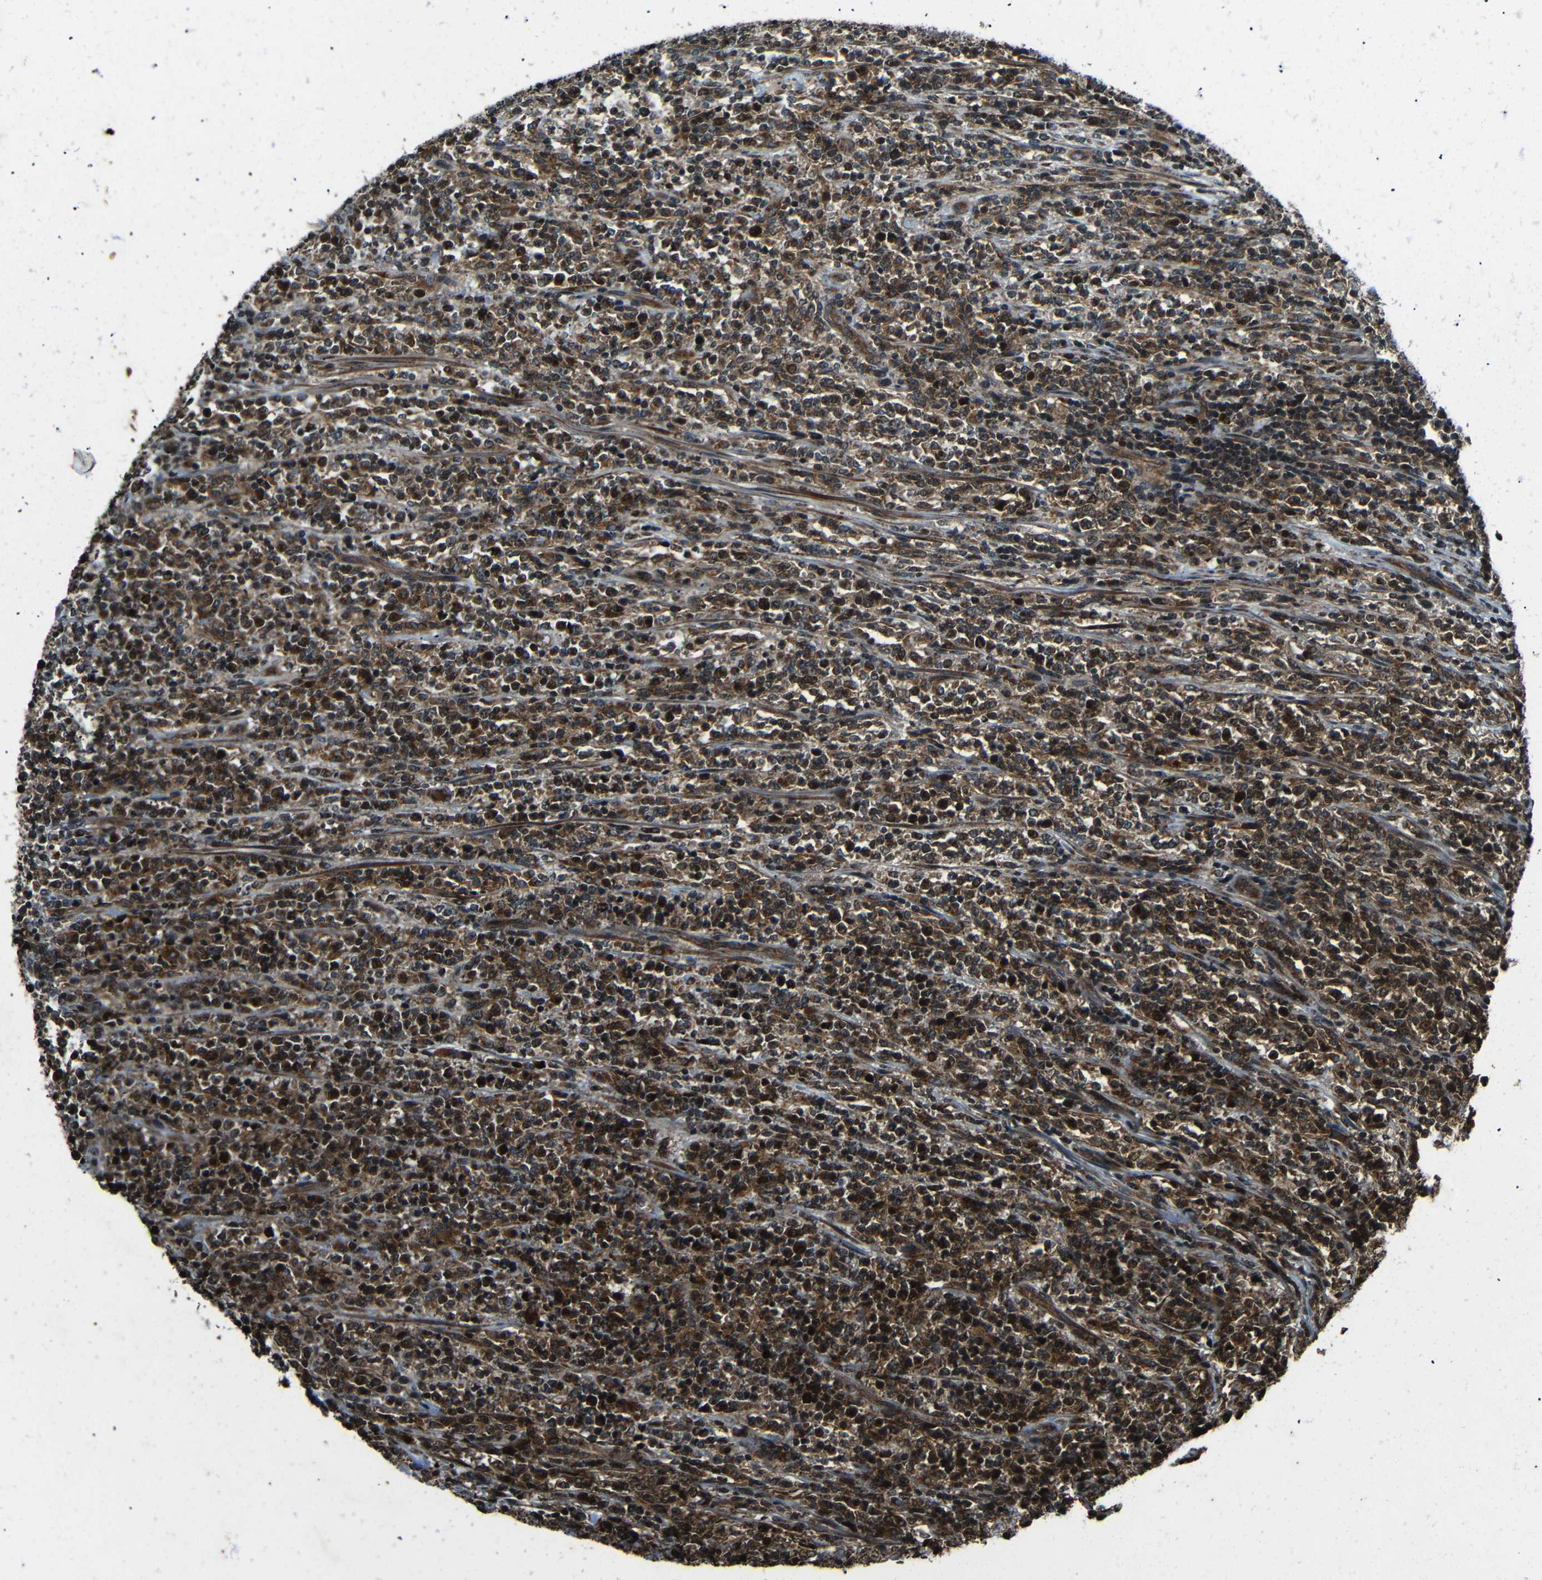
{"staining": {"intensity": "strong", "quantity": ">75%", "location": "cytoplasmic/membranous,nuclear"}, "tissue": "lymphoma", "cell_type": "Tumor cells", "image_type": "cancer", "snomed": [{"axis": "morphology", "description": "Malignant lymphoma, non-Hodgkin's type, High grade"}, {"axis": "topography", "description": "Soft tissue"}], "caption": "Protein analysis of lymphoma tissue exhibits strong cytoplasmic/membranous and nuclear staining in about >75% of tumor cells.", "gene": "PLK2", "patient": {"sex": "male", "age": 18}}